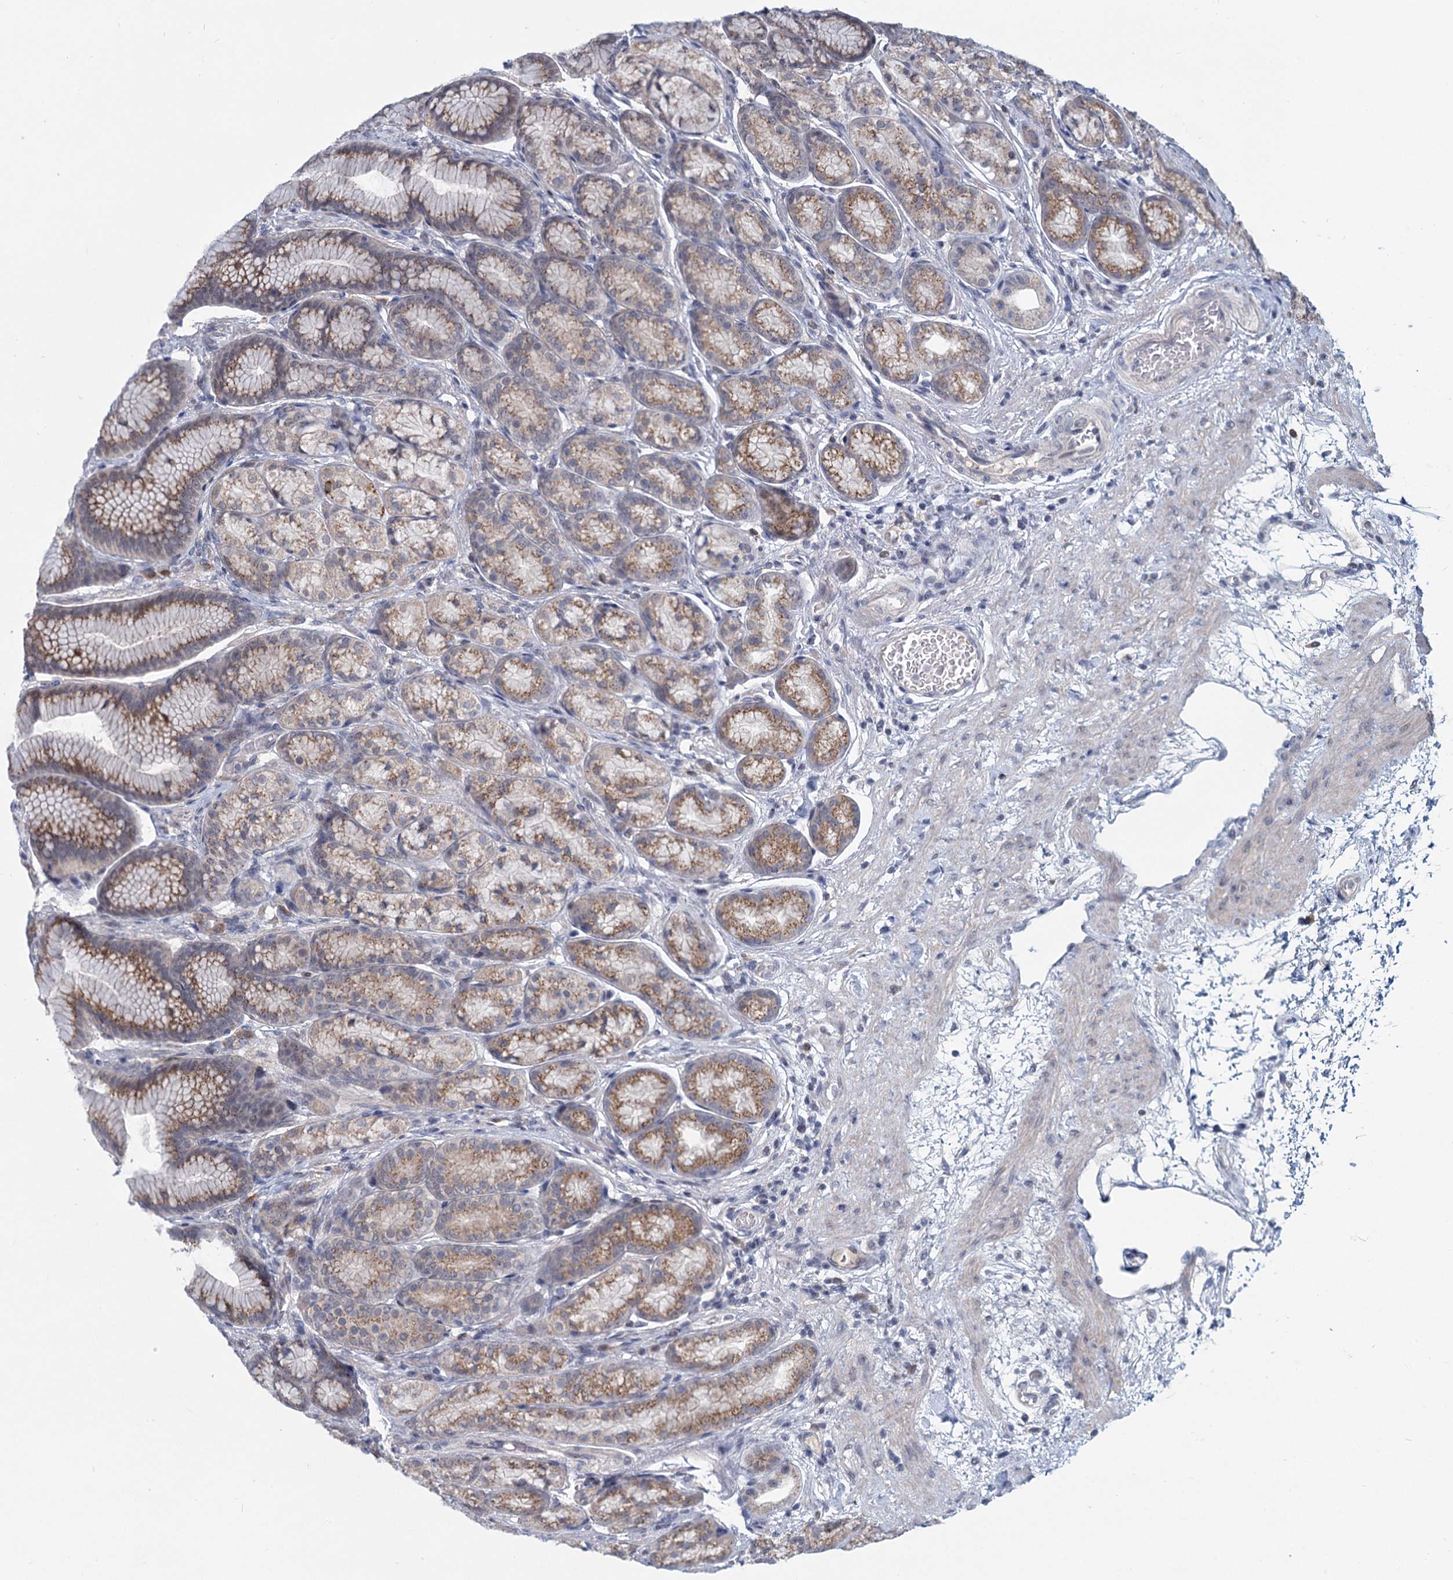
{"staining": {"intensity": "moderate", "quantity": "25%-75%", "location": "cytoplasmic/membranous"}, "tissue": "stomach", "cell_type": "Glandular cells", "image_type": "normal", "snomed": [{"axis": "morphology", "description": "Normal tissue, NOS"}, {"axis": "morphology", "description": "Adenocarcinoma, NOS"}, {"axis": "morphology", "description": "Adenocarcinoma, High grade"}, {"axis": "topography", "description": "Stomach, upper"}, {"axis": "topography", "description": "Stomach"}], "caption": "This is a micrograph of IHC staining of normal stomach, which shows moderate staining in the cytoplasmic/membranous of glandular cells.", "gene": "STAP1", "patient": {"sex": "female", "age": 65}}